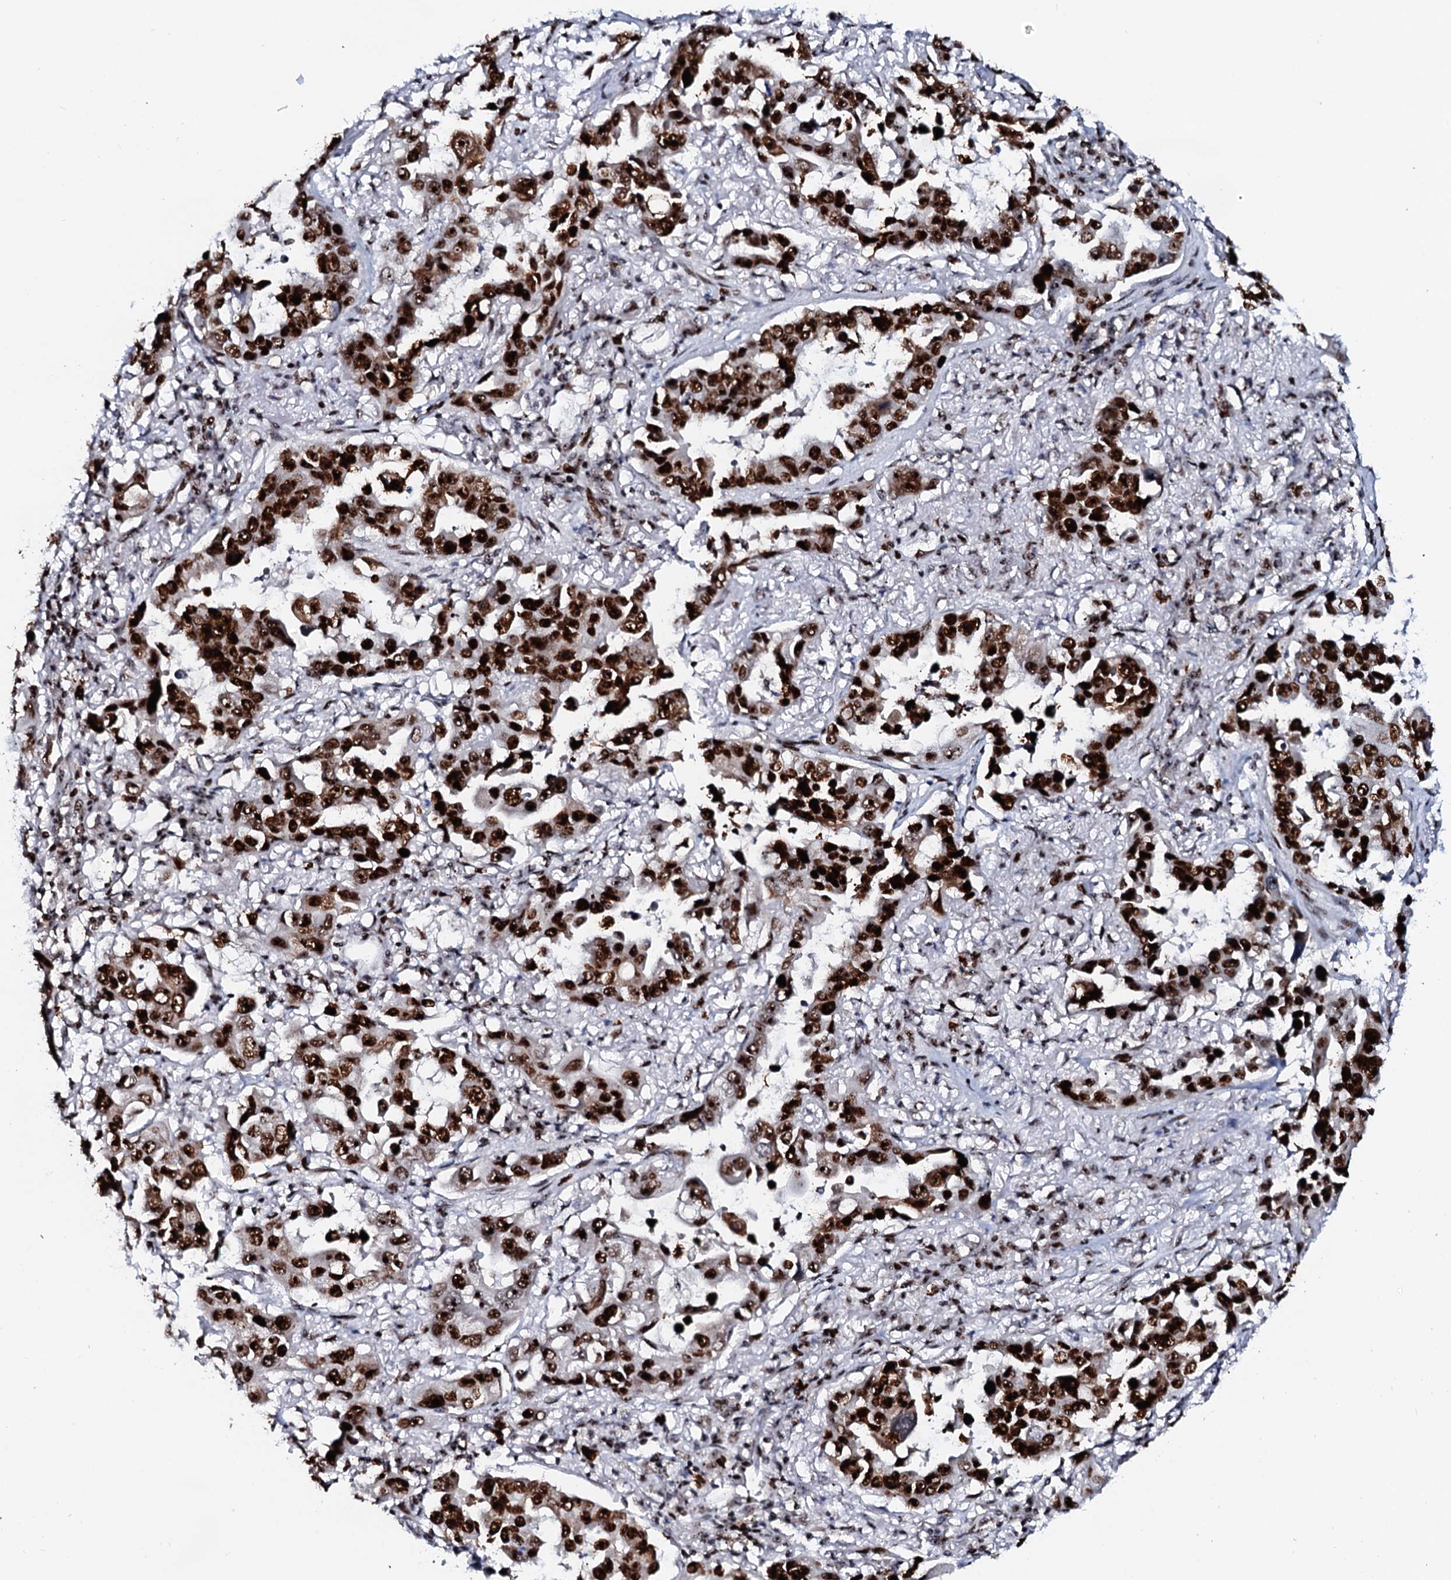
{"staining": {"intensity": "strong", "quantity": ">75%", "location": "nuclear"}, "tissue": "lung cancer", "cell_type": "Tumor cells", "image_type": "cancer", "snomed": [{"axis": "morphology", "description": "Adenocarcinoma, NOS"}, {"axis": "topography", "description": "Lung"}], "caption": "Adenocarcinoma (lung) was stained to show a protein in brown. There is high levels of strong nuclear positivity in about >75% of tumor cells.", "gene": "NEUROG3", "patient": {"sex": "male", "age": 64}}